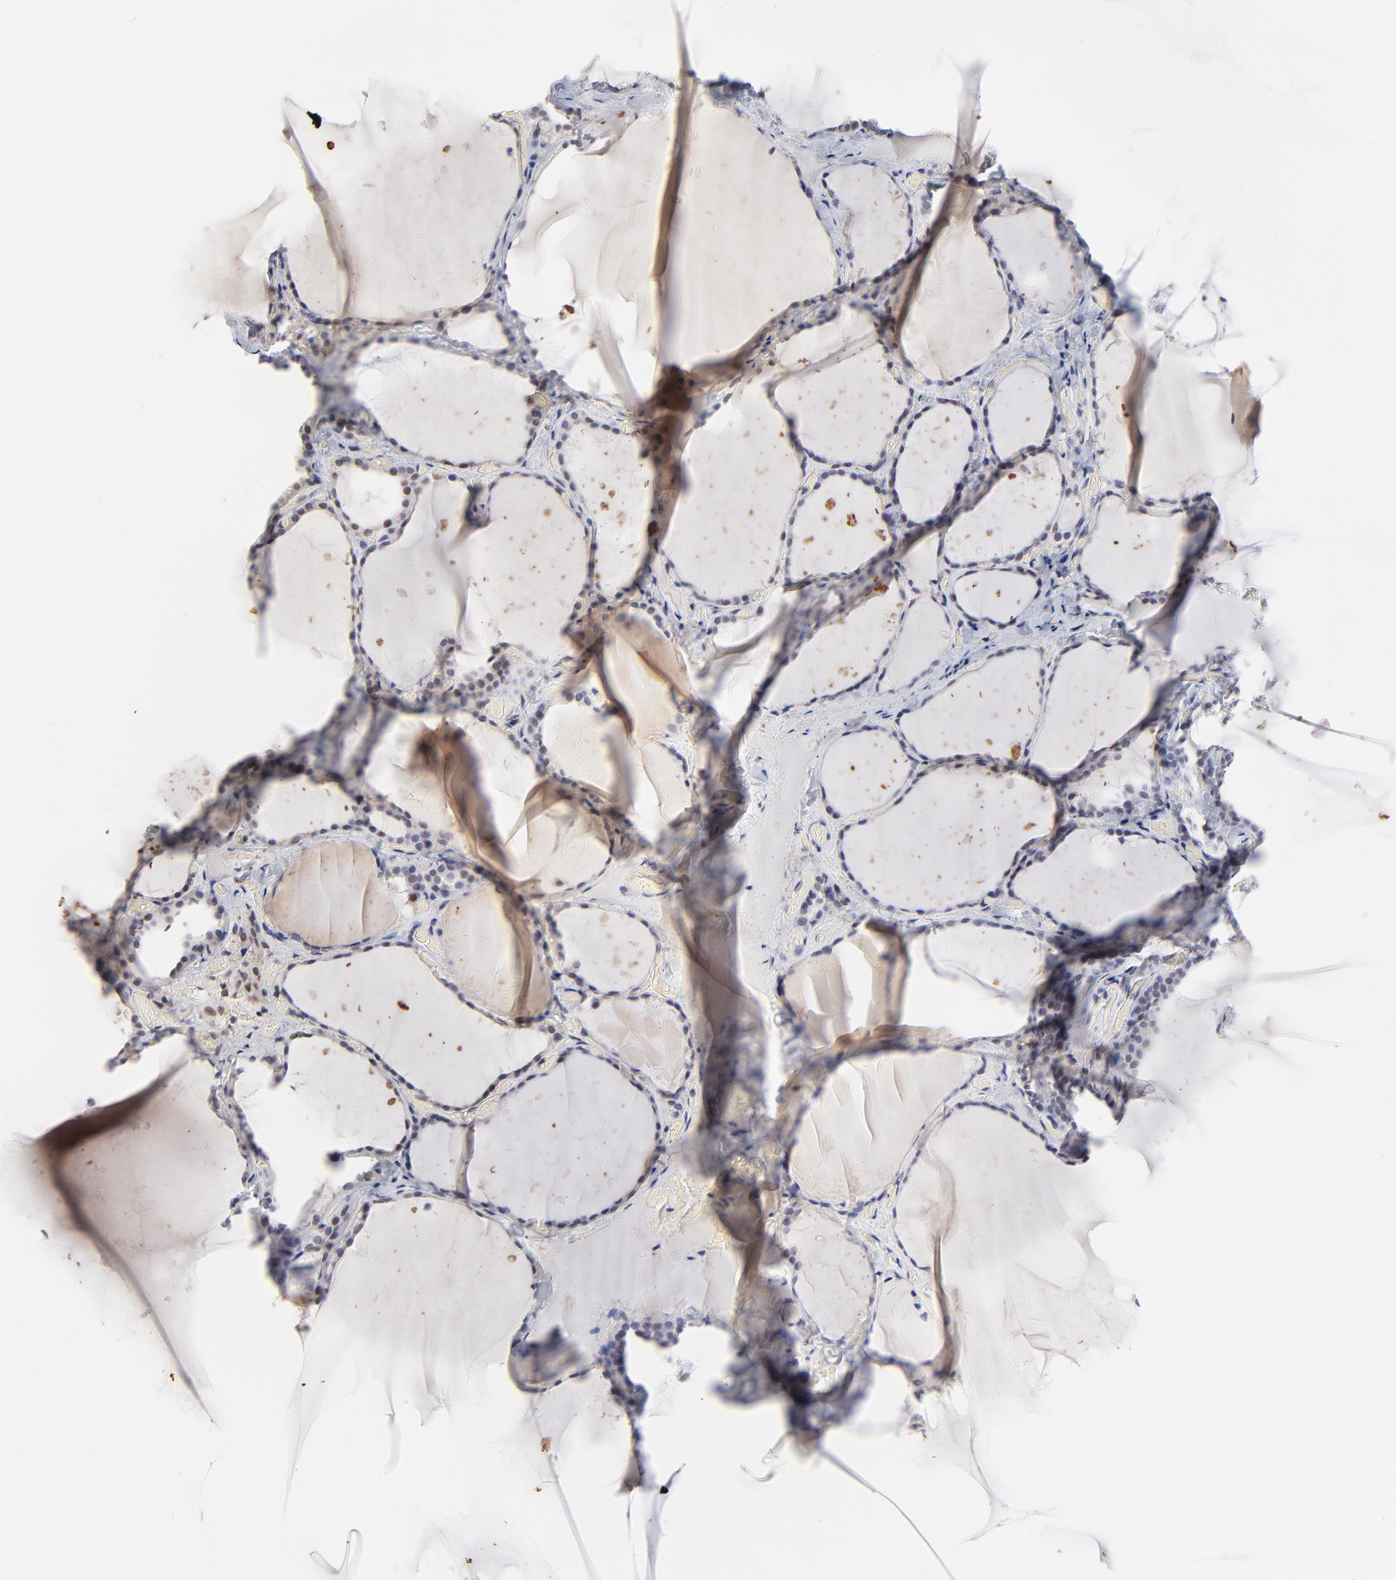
{"staining": {"intensity": "moderate", "quantity": "25%-75%", "location": "nuclear"}, "tissue": "thyroid gland", "cell_type": "Glandular cells", "image_type": "normal", "snomed": [{"axis": "morphology", "description": "Normal tissue, NOS"}, {"axis": "topography", "description": "Thyroid gland"}], "caption": "A medium amount of moderate nuclear staining is present in about 25%-75% of glandular cells in unremarkable thyroid gland.", "gene": "OGFOD1", "patient": {"sex": "female", "age": 22}}